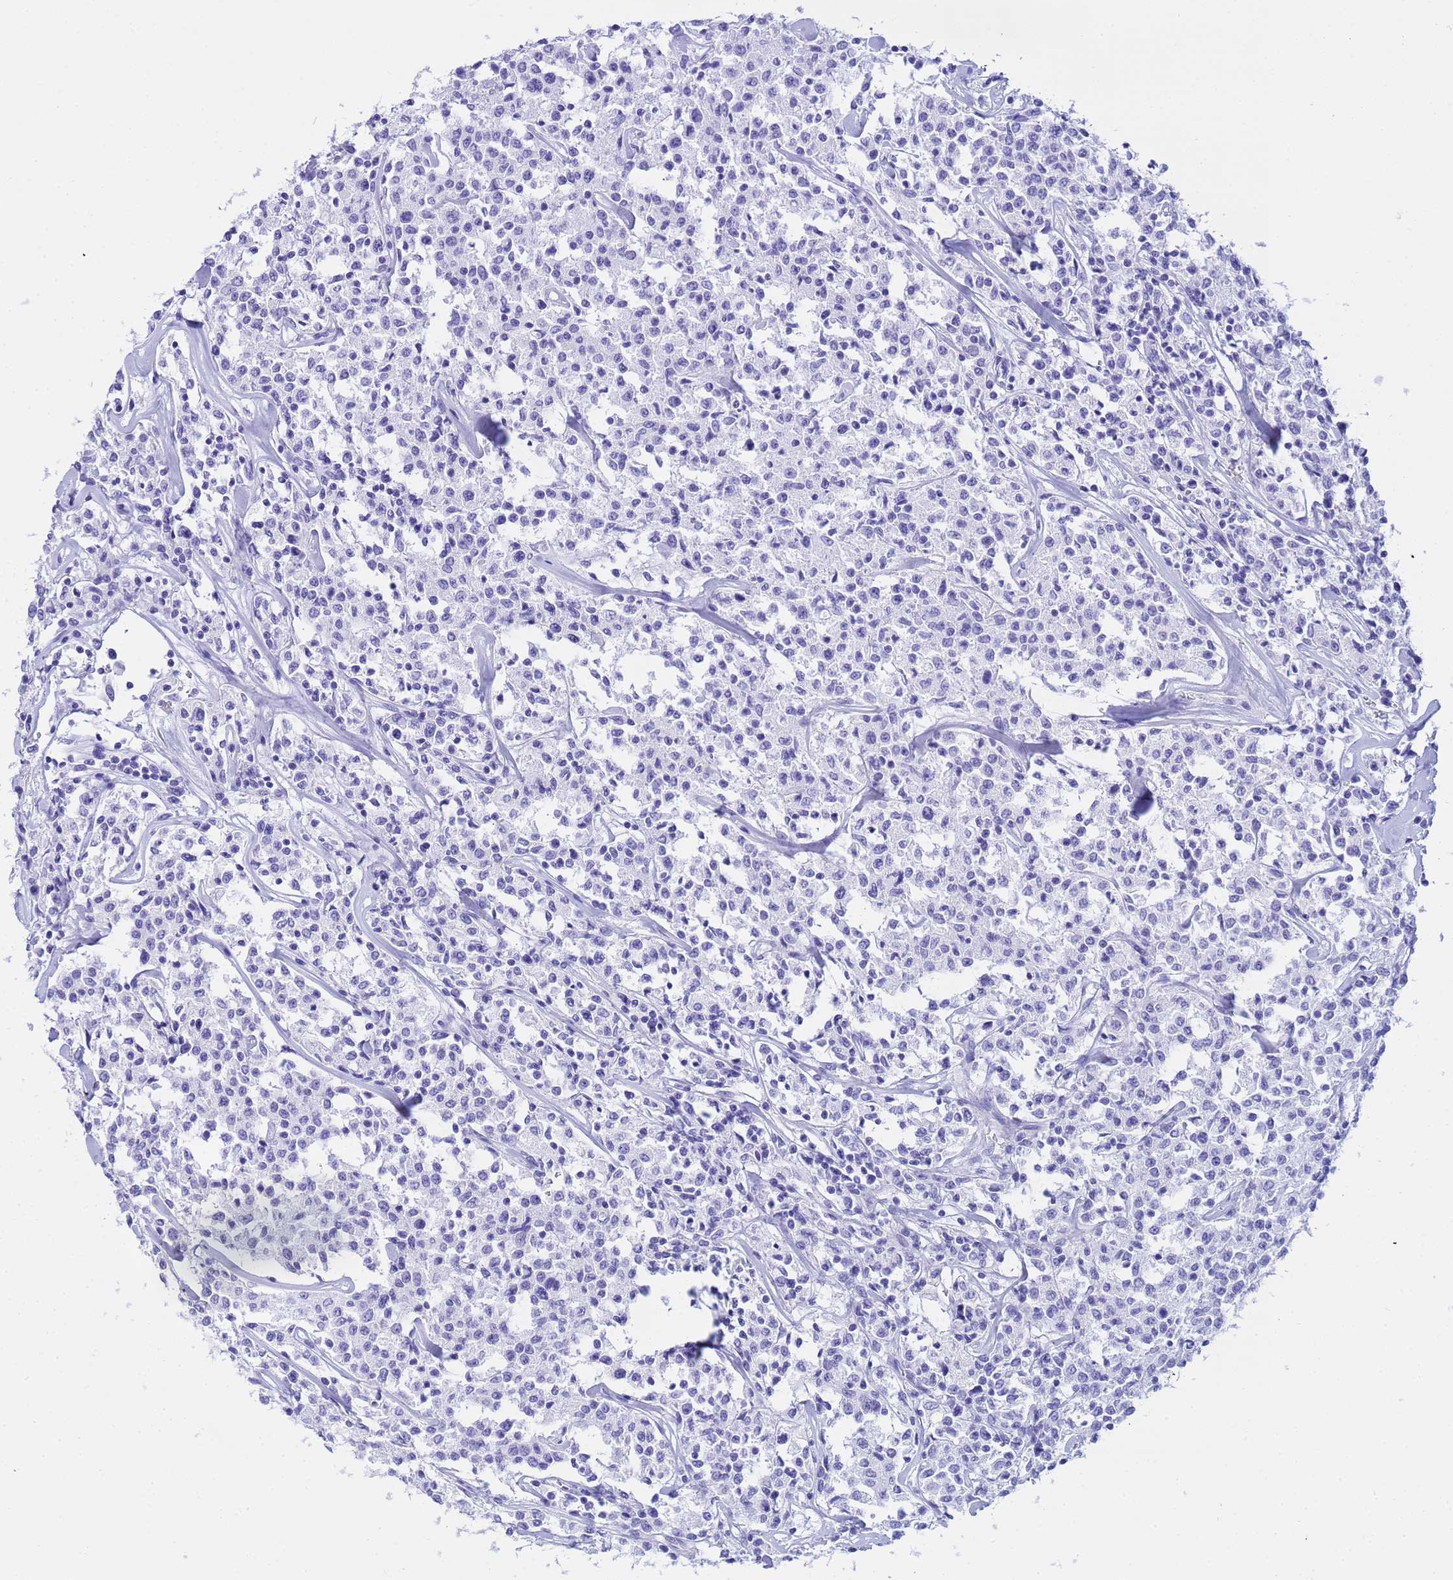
{"staining": {"intensity": "negative", "quantity": "none", "location": "none"}, "tissue": "lymphoma", "cell_type": "Tumor cells", "image_type": "cancer", "snomed": [{"axis": "morphology", "description": "Malignant lymphoma, non-Hodgkin's type, Low grade"}, {"axis": "topography", "description": "Small intestine"}], "caption": "DAB immunohistochemical staining of human malignant lymphoma, non-Hodgkin's type (low-grade) demonstrates no significant positivity in tumor cells.", "gene": "AQP12A", "patient": {"sex": "female", "age": 59}}